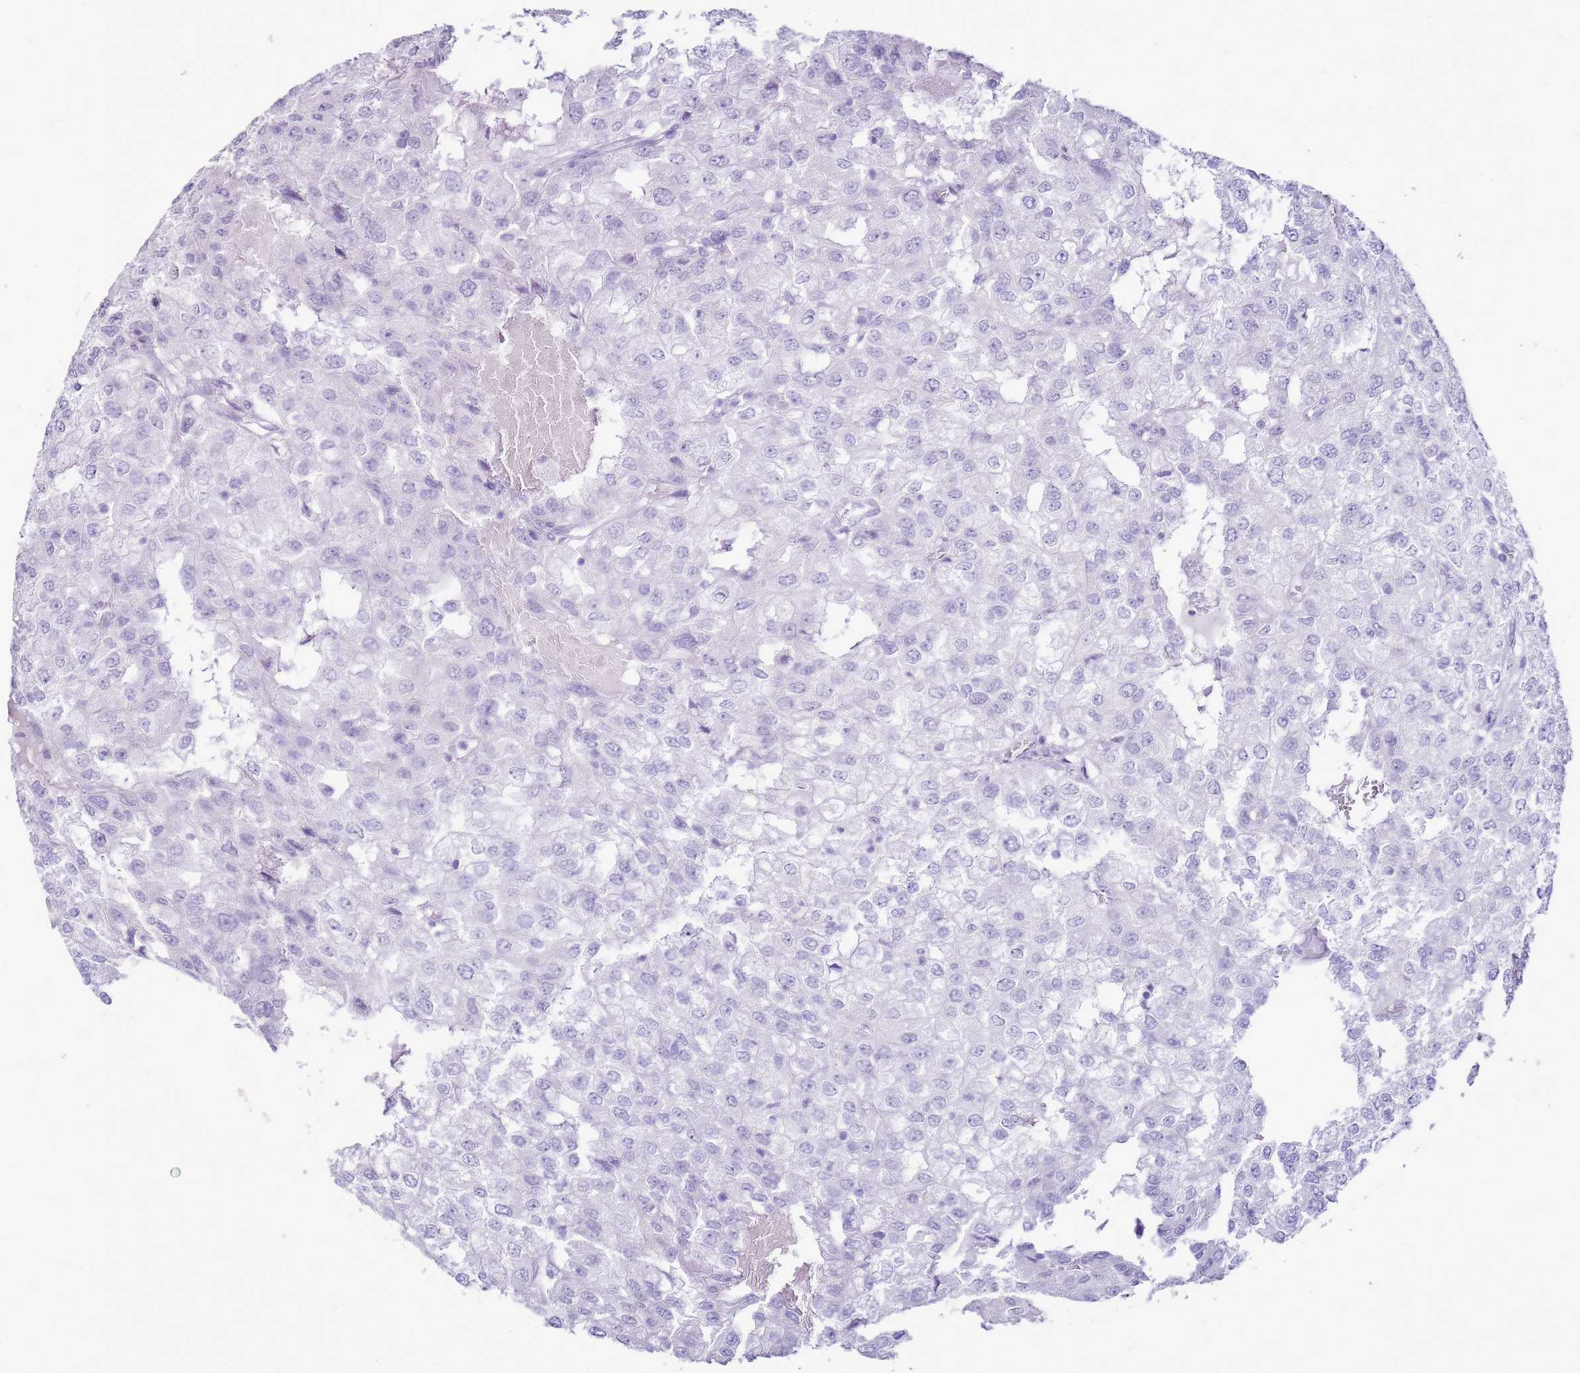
{"staining": {"intensity": "negative", "quantity": "none", "location": "none"}, "tissue": "renal cancer", "cell_type": "Tumor cells", "image_type": "cancer", "snomed": [{"axis": "morphology", "description": "Adenocarcinoma, NOS"}, {"axis": "topography", "description": "Kidney"}], "caption": "DAB immunohistochemical staining of renal cancer (adenocarcinoma) reveals no significant staining in tumor cells.", "gene": "SULT1E1", "patient": {"sex": "female", "age": 54}}